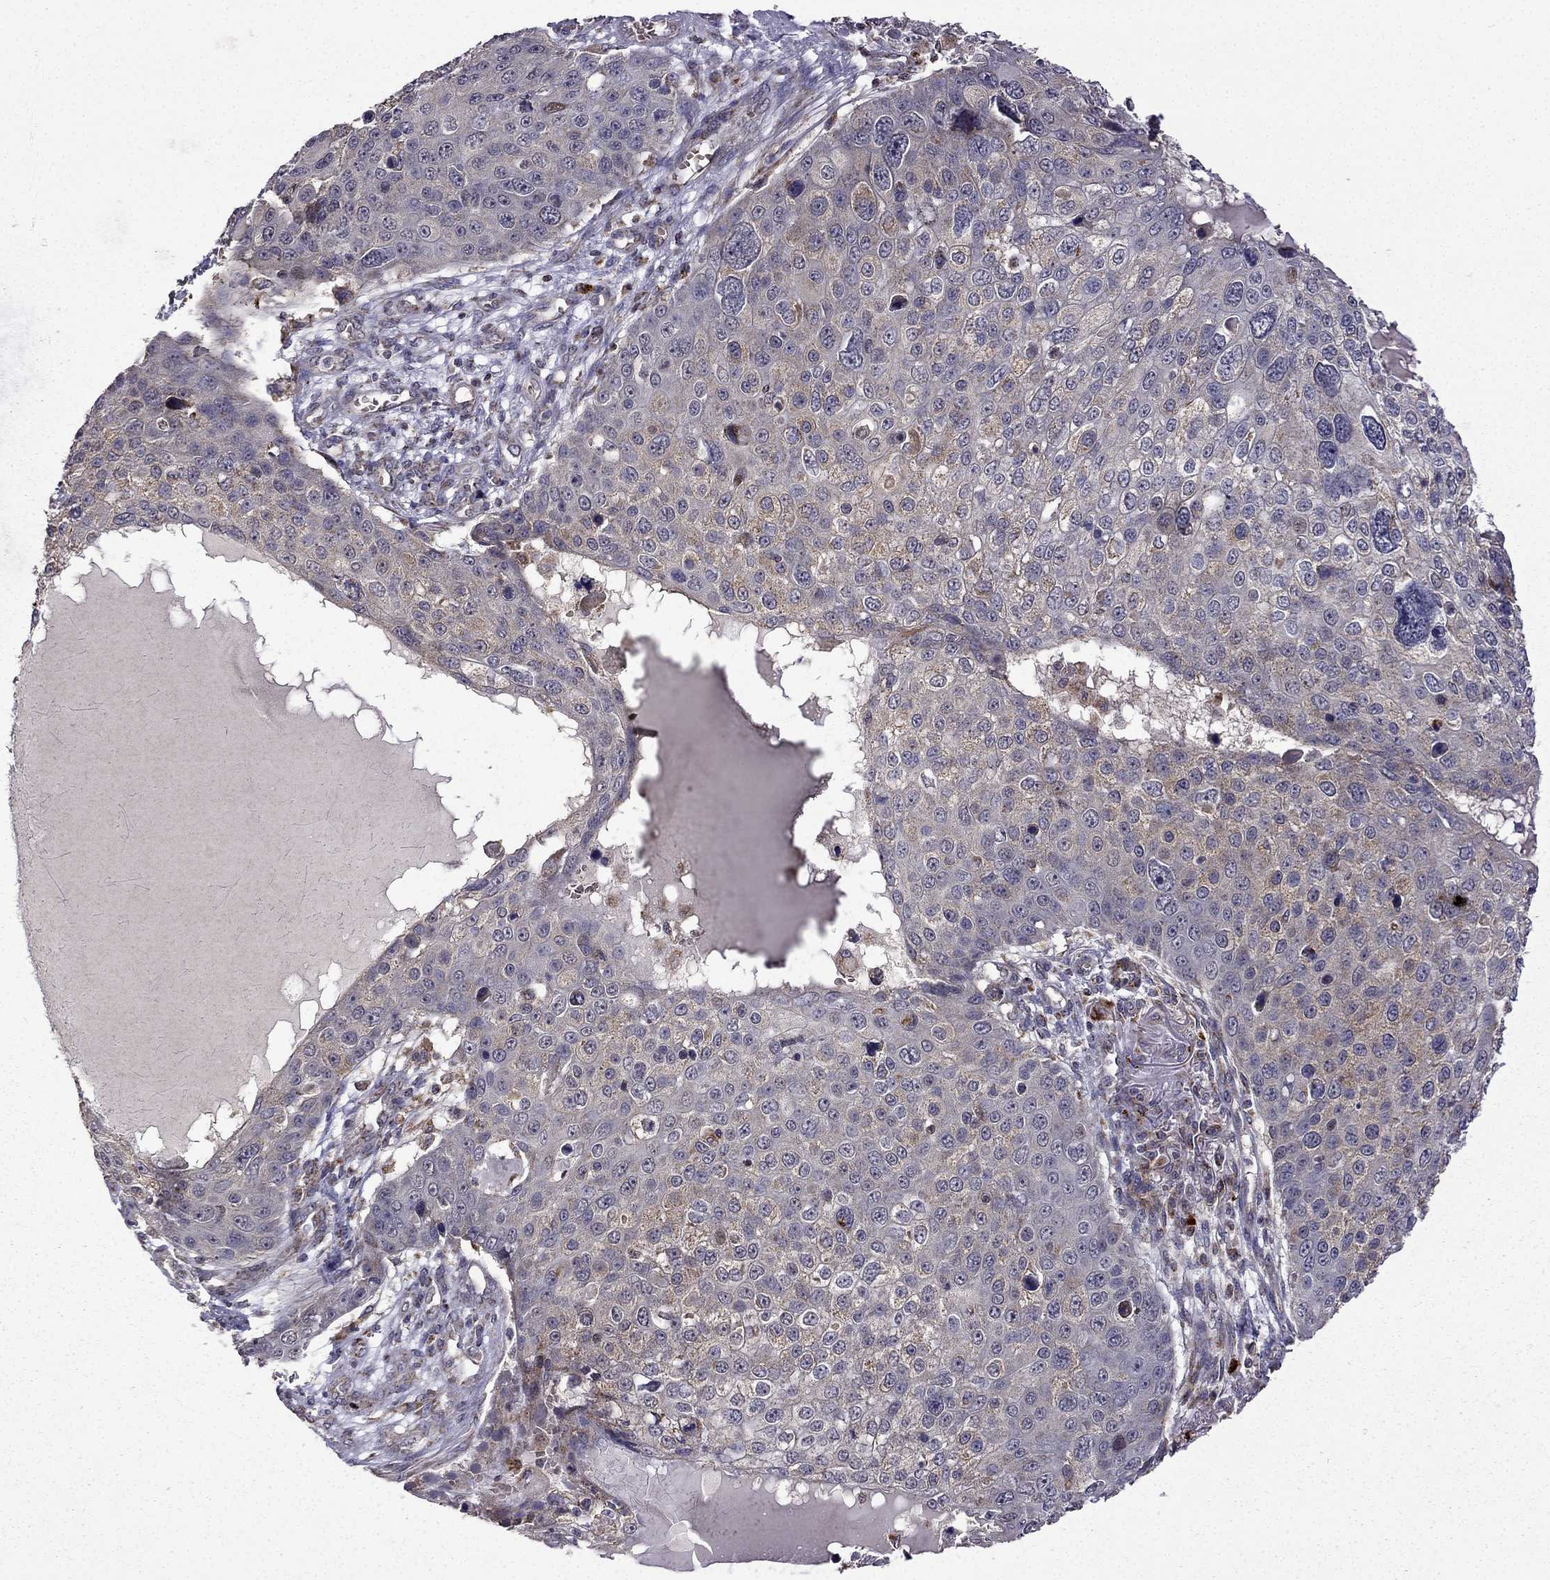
{"staining": {"intensity": "weak", "quantity": "<25%", "location": "cytoplasmic/membranous"}, "tissue": "skin cancer", "cell_type": "Tumor cells", "image_type": "cancer", "snomed": [{"axis": "morphology", "description": "Squamous cell carcinoma, NOS"}, {"axis": "topography", "description": "Skin"}], "caption": "This is a histopathology image of immunohistochemistry staining of squamous cell carcinoma (skin), which shows no expression in tumor cells.", "gene": "TAB2", "patient": {"sex": "male", "age": 71}}